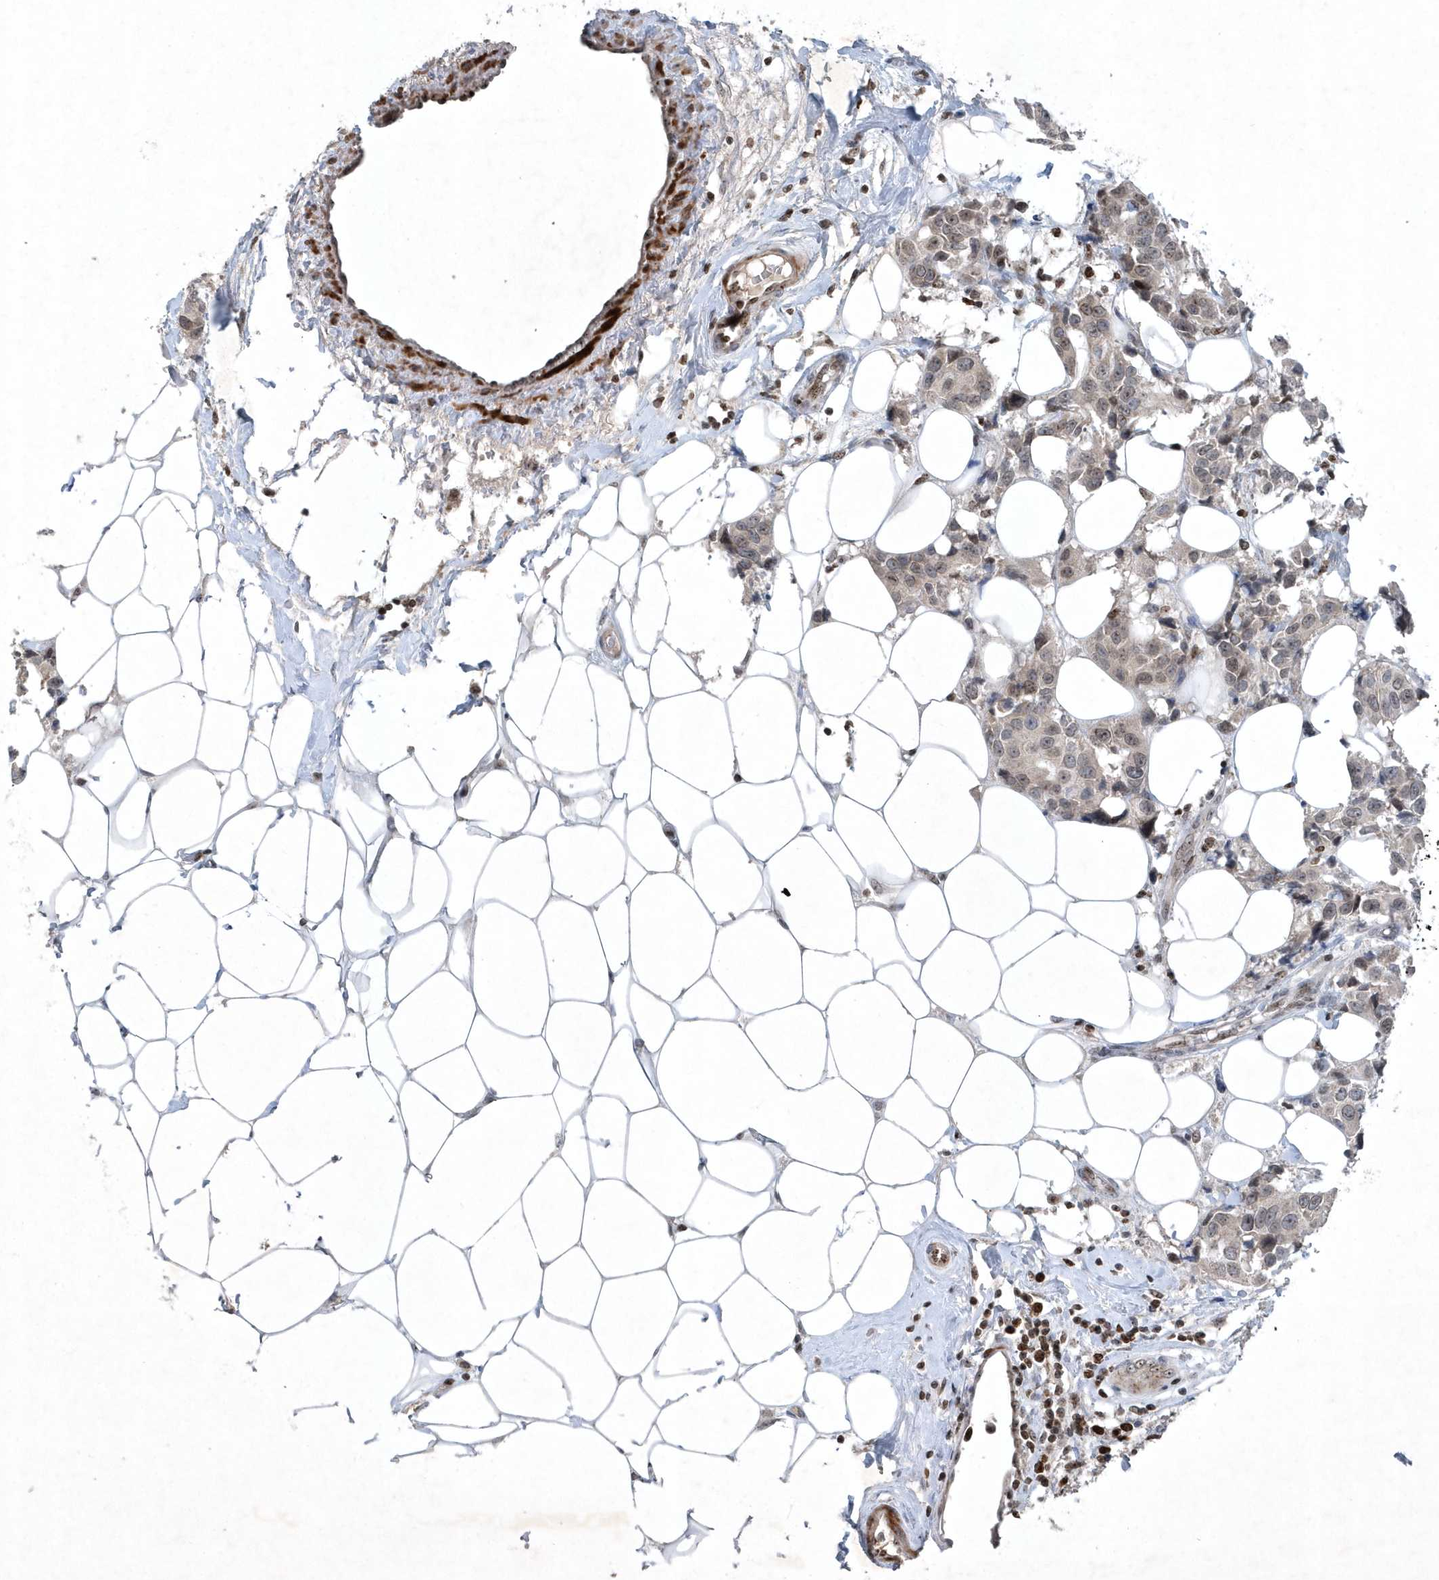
{"staining": {"intensity": "weak", "quantity": "25%-75%", "location": "nuclear"}, "tissue": "breast cancer", "cell_type": "Tumor cells", "image_type": "cancer", "snomed": [{"axis": "morphology", "description": "Normal tissue, NOS"}, {"axis": "morphology", "description": "Duct carcinoma"}, {"axis": "topography", "description": "Breast"}], "caption": "The immunohistochemical stain shows weak nuclear positivity in tumor cells of breast cancer (invasive ductal carcinoma) tissue.", "gene": "QTRT2", "patient": {"sex": "female", "age": 39}}